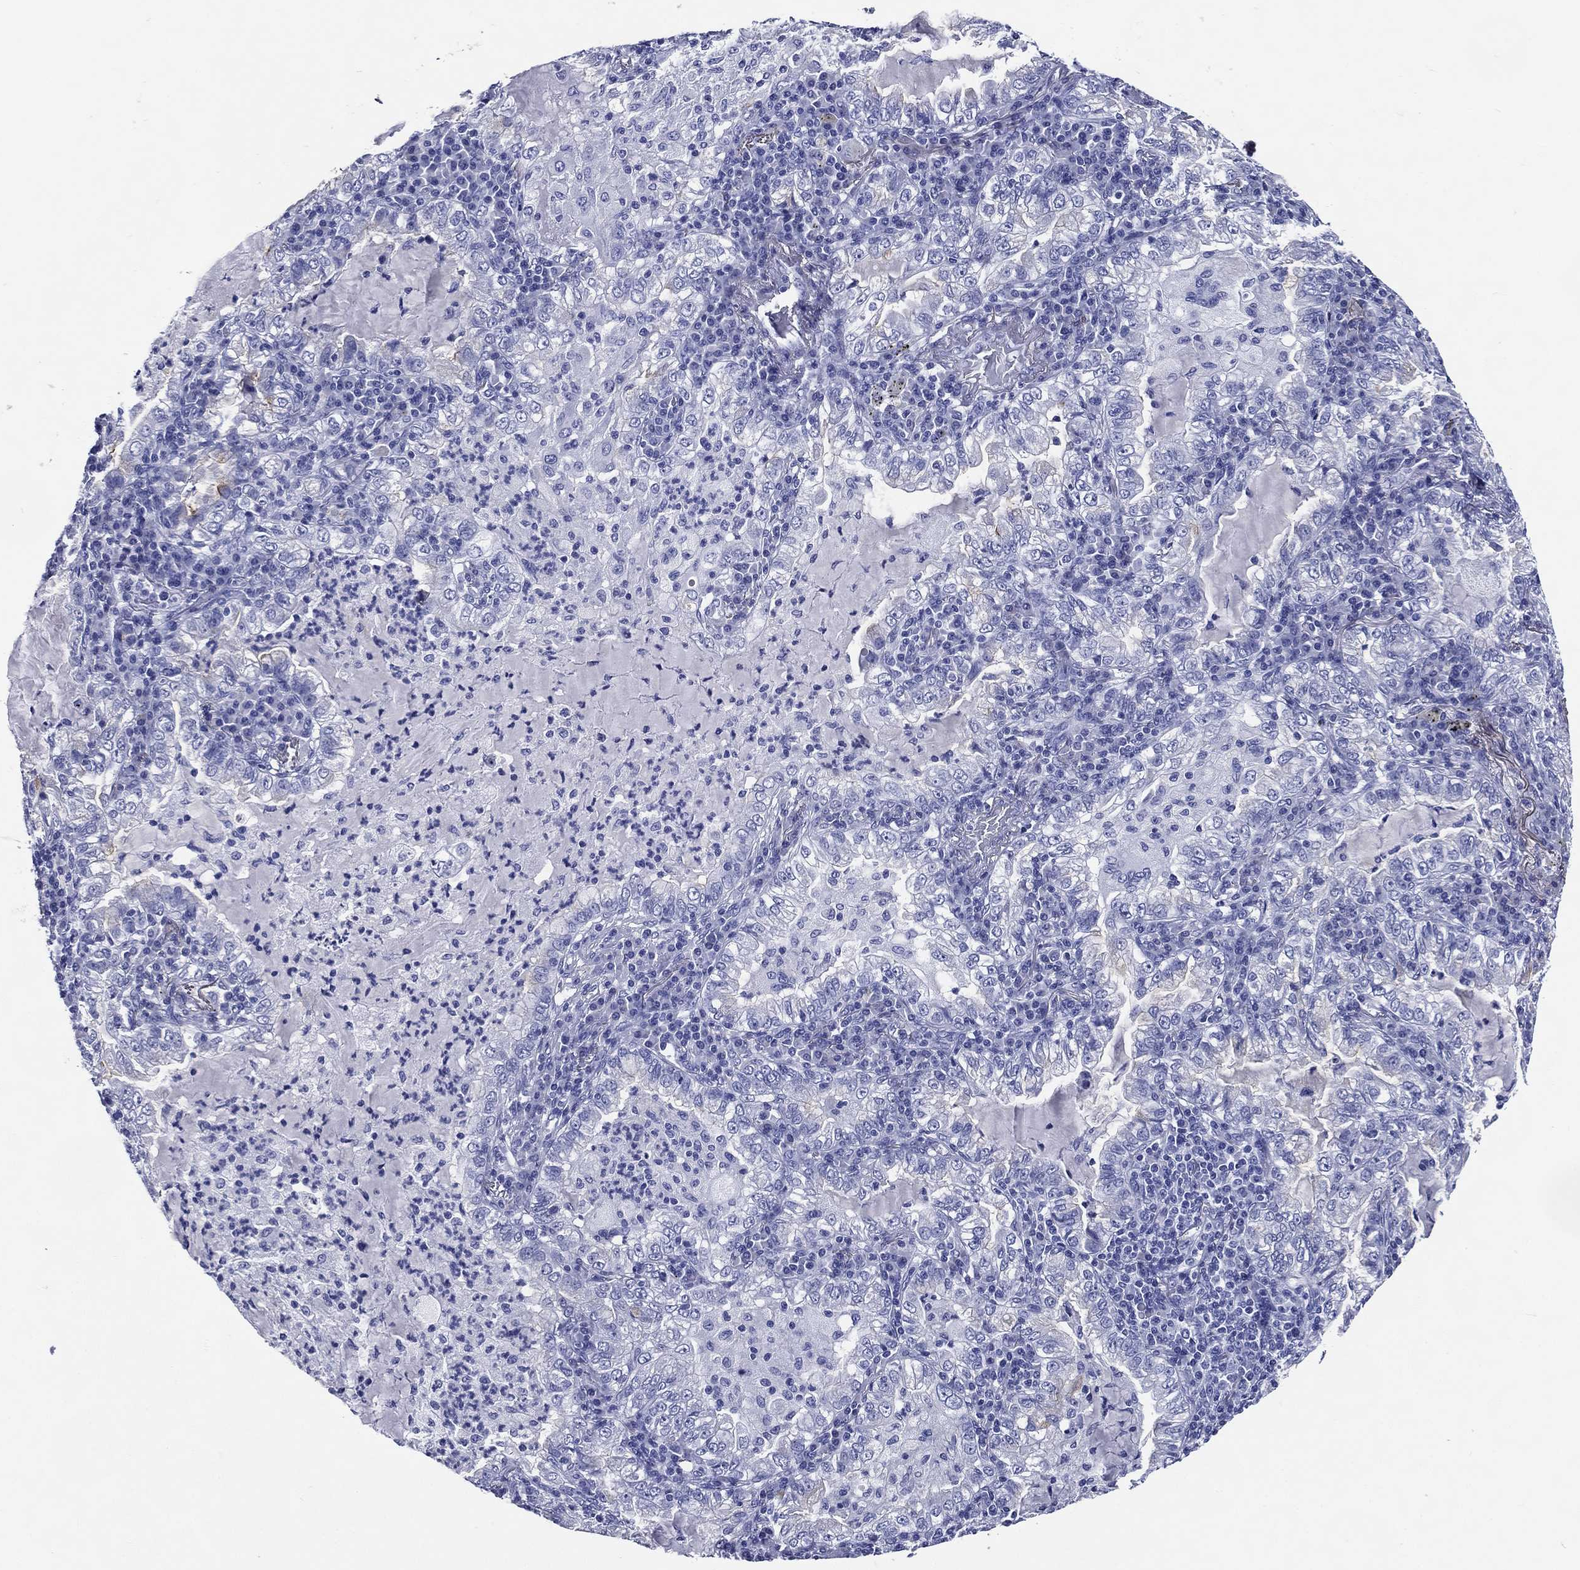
{"staining": {"intensity": "negative", "quantity": "none", "location": "none"}, "tissue": "lung cancer", "cell_type": "Tumor cells", "image_type": "cancer", "snomed": [{"axis": "morphology", "description": "Adenocarcinoma, NOS"}, {"axis": "topography", "description": "Lung"}], "caption": "Protein analysis of lung cancer (adenocarcinoma) shows no significant staining in tumor cells.", "gene": "ACE2", "patient": {"sex": "female", "age": 73}}